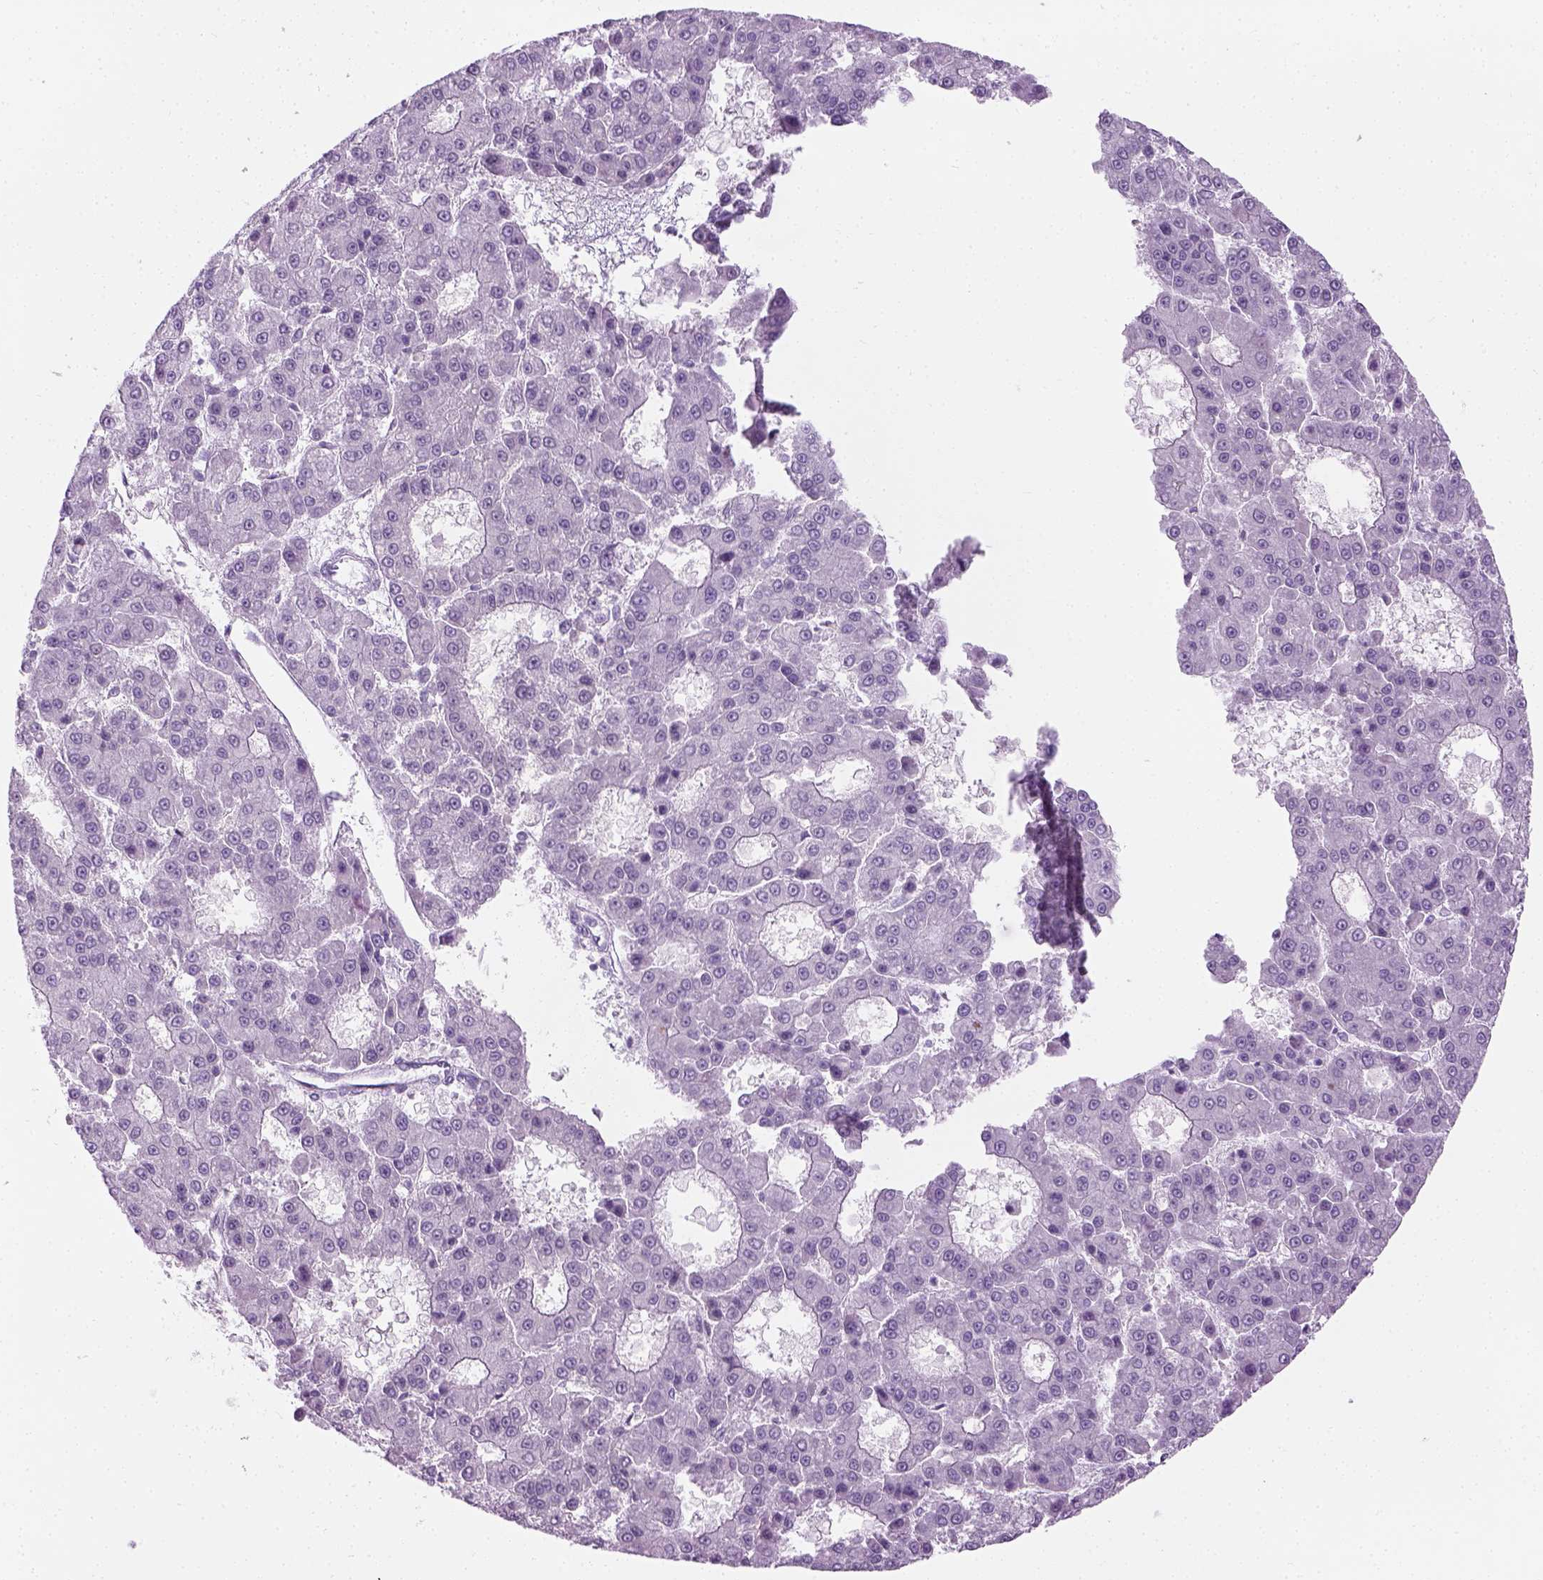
{"staining": {"intensity": "negative", "quantity": "none", "location": "none"}, "tissue": "liver cancer", "cell_type": "Tumor cells", "image_type": "cancer", "snomed": [{"axis": "morphology", "description": "Carcinoma, Hepatocellular, NOS"}, {"axis": "topography", "description": "Liver"}], "caption": "Immunohistochemical staining of human liver cancer (hepatocellular carcinoma) reveals no significant expression in tumor cells.", "gene": "CIBAR2", "patient": {"sex": "male", "age": 70}}